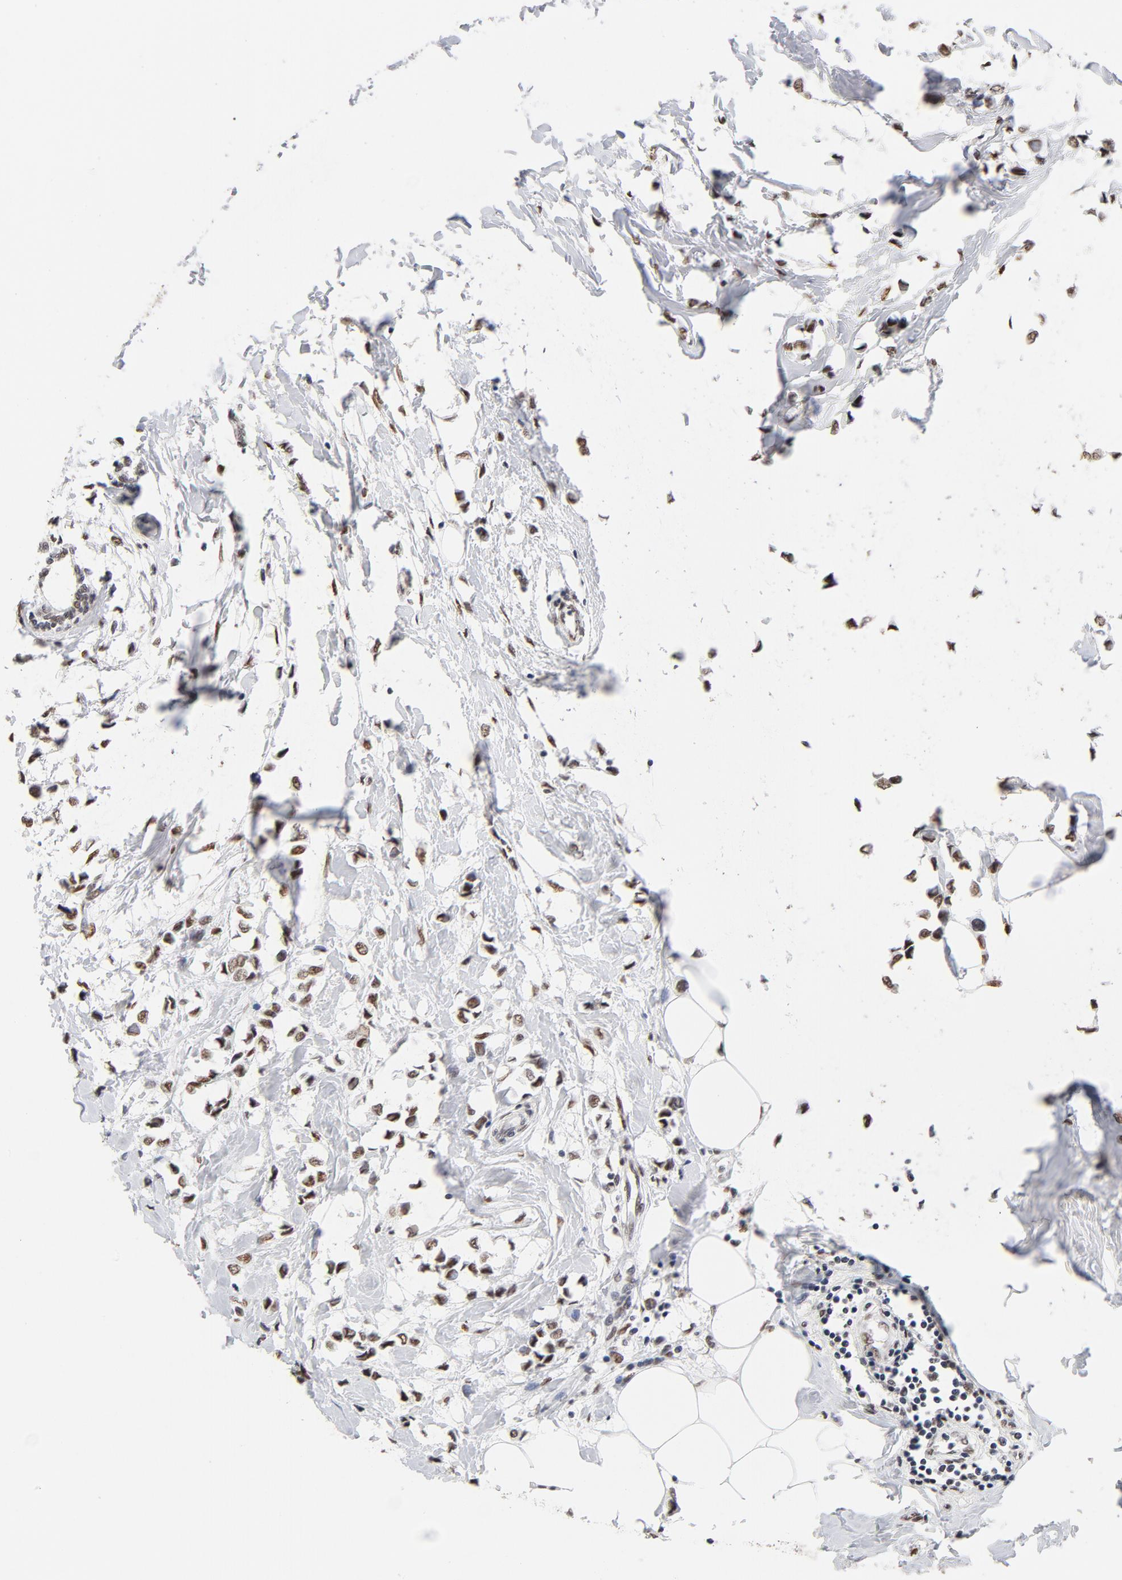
{"staining": {"intensity": "strong", "quantity": ">75%", "location": "nuclear"}, "tissue": "breast cancer", "cell_type": "Tumor cells", "image_type": "cancer", "snomed": [{"axis": "morphology", "description": "Lobular carcinoma"}, {"axis": "topography", "description": "Breast"}], "caption": "About >75% of tumor cells in breast cancer (lobular carcinoma) demonstrate strong nuclear protein staining as visualized by brown immunohistochemical staining.", "gene": "TP53BP1", "patient": {"sex": "female", "age": 51}}